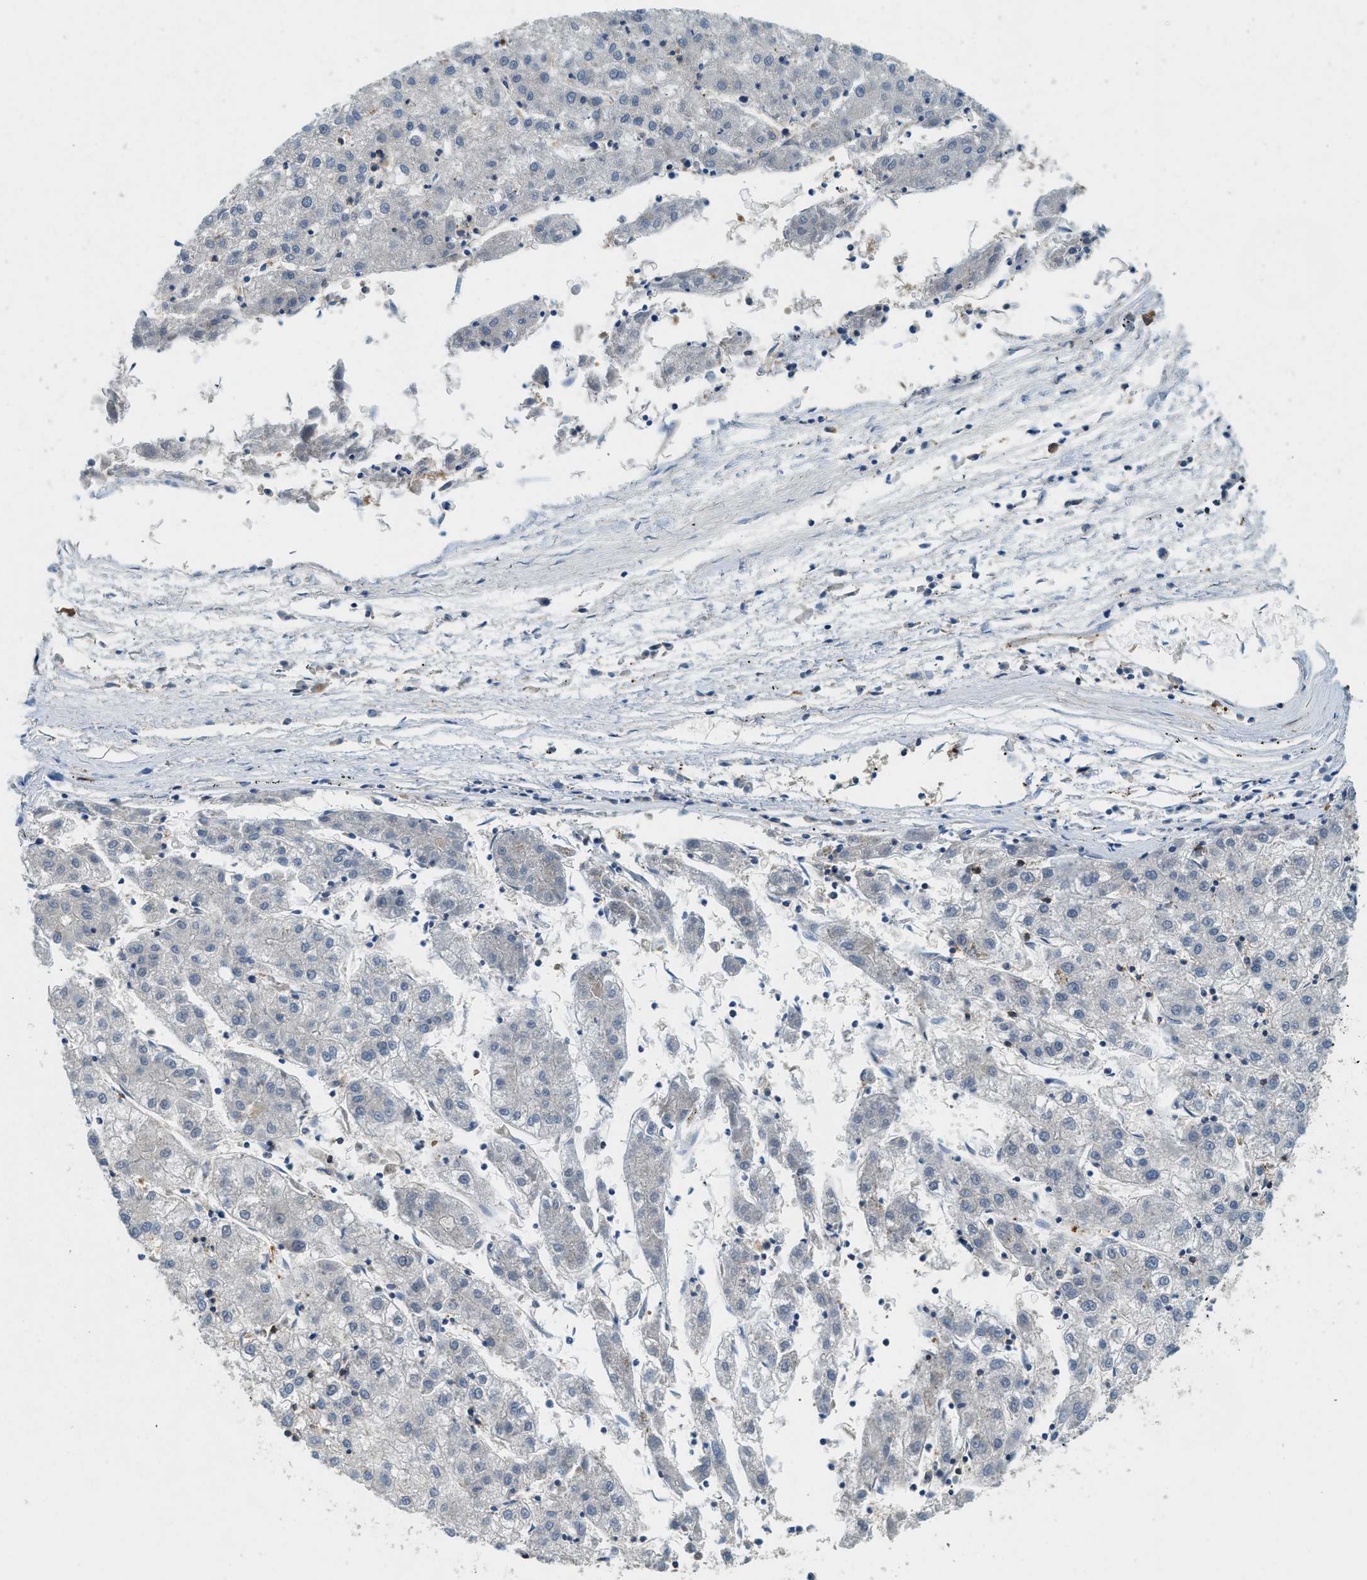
{"staining": {"intensity": "negative", "quantity": "none", "location": "none"}, "tissue": "liver cancer", "cell_type": "Tumor cells", "image_type": "cancer", "snomed": [{"axis": "morphology", "description": "Carcinoma, Hepatocellular, NOS"}, {"axis": "topography", "description": "Liver"}], "caption": "This is a histopathology image of immunohistochemistry staining of liver hepatocellular carcinoma, which shows no positivity in tumor cells.", "gene": "GMPPB", "patient": {"sex": "male", "age": 72}}